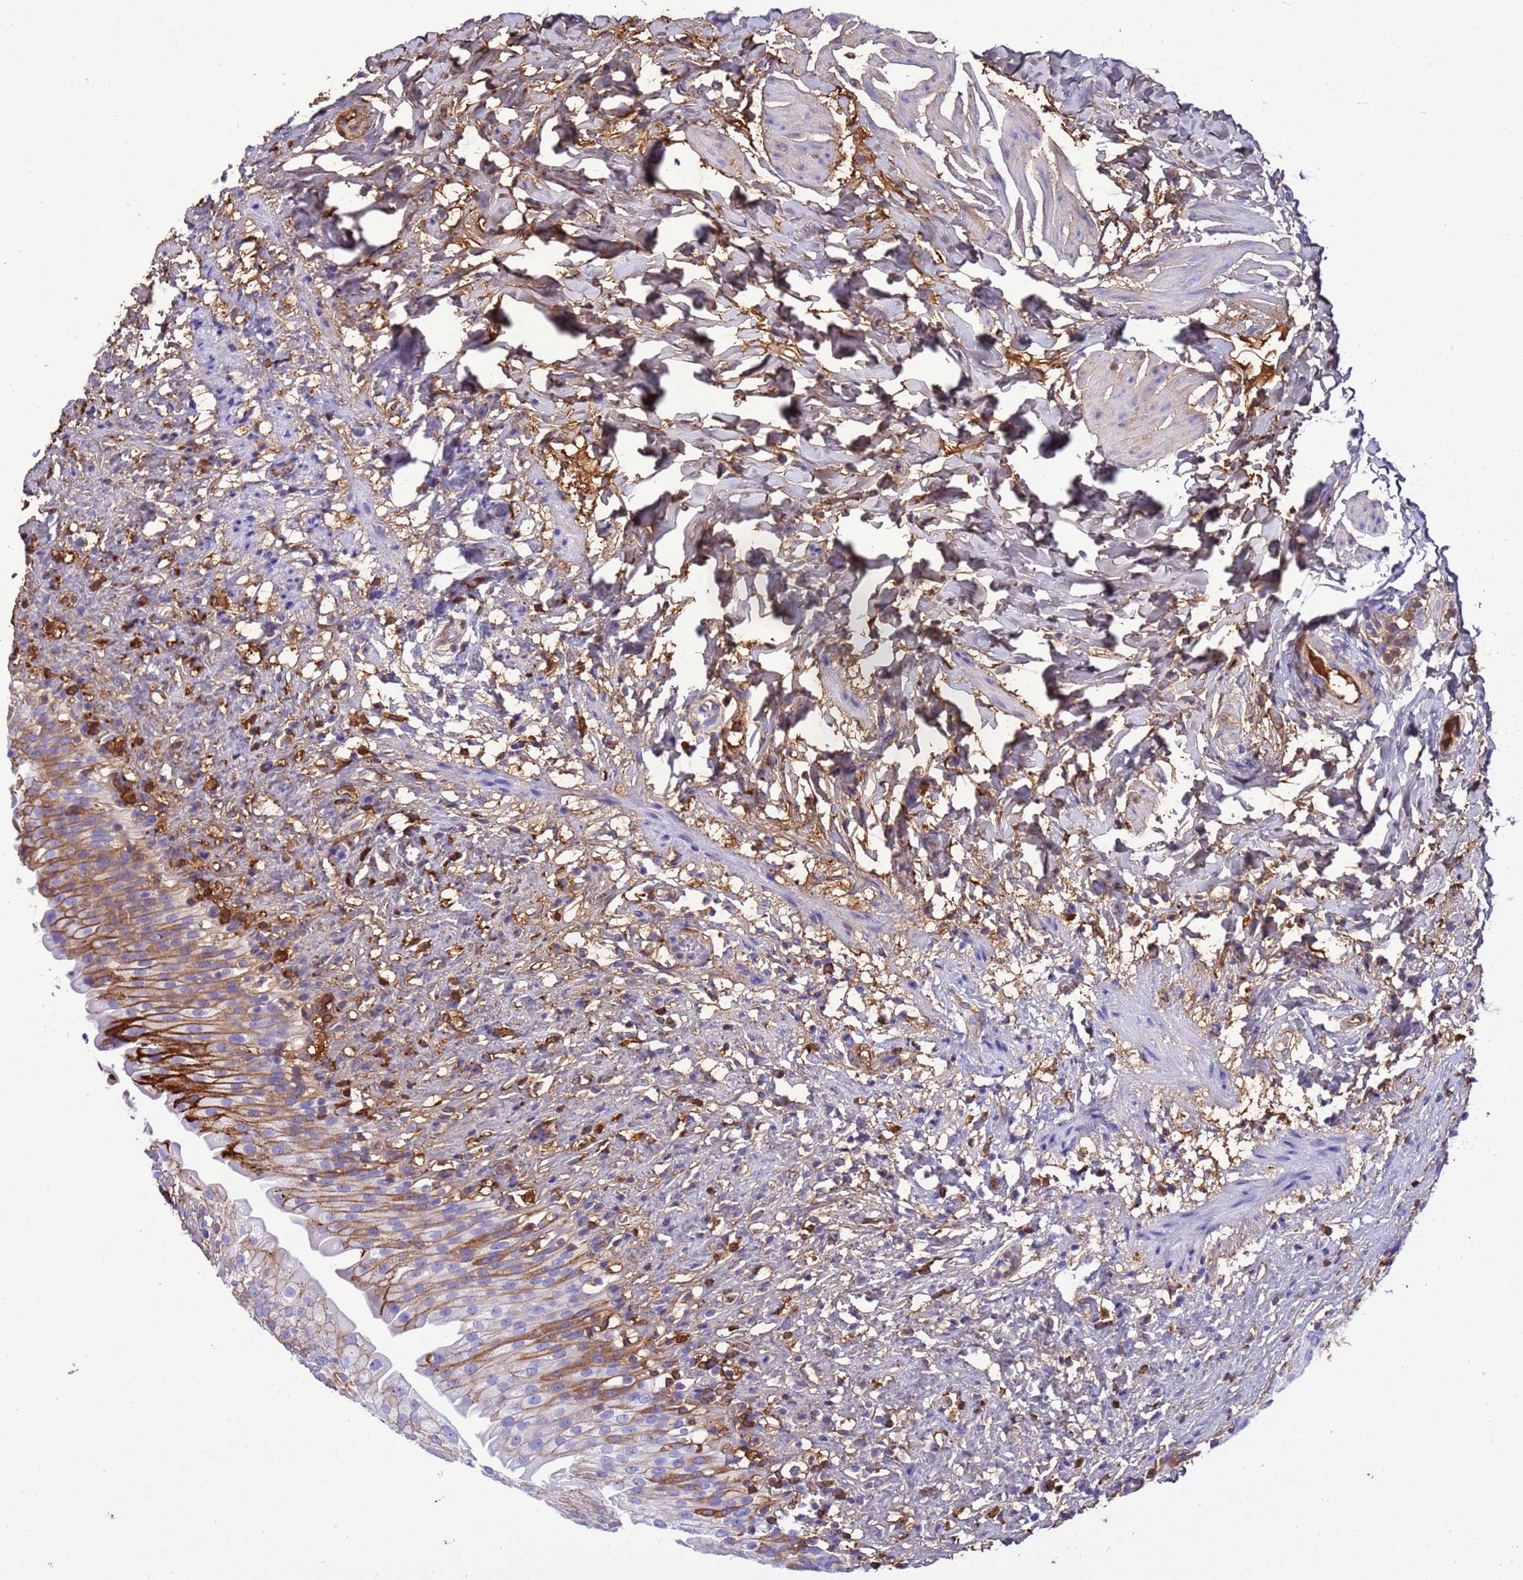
{"staining": {"intensity": "strong", "quantity": "25%-75%", "location": "cytoplasmic/membranous"}, "tissue": "urinary bladder", "cell_type": "Urothelial cells", "image_type": "normal", "snomed": [{"axis": "morphology", "description": "Normal tissue, NOS"}, {"axis": "topography", "description": "Urinary bladder"}], "caption": "This is a photomicrograph of IHC staining of benign urinary bladder, which shows strong positivity in the cytoplasmic/membranous of urothelial cells.", "gene": "H1", "patient": {"sex": "female", "age": 27}}